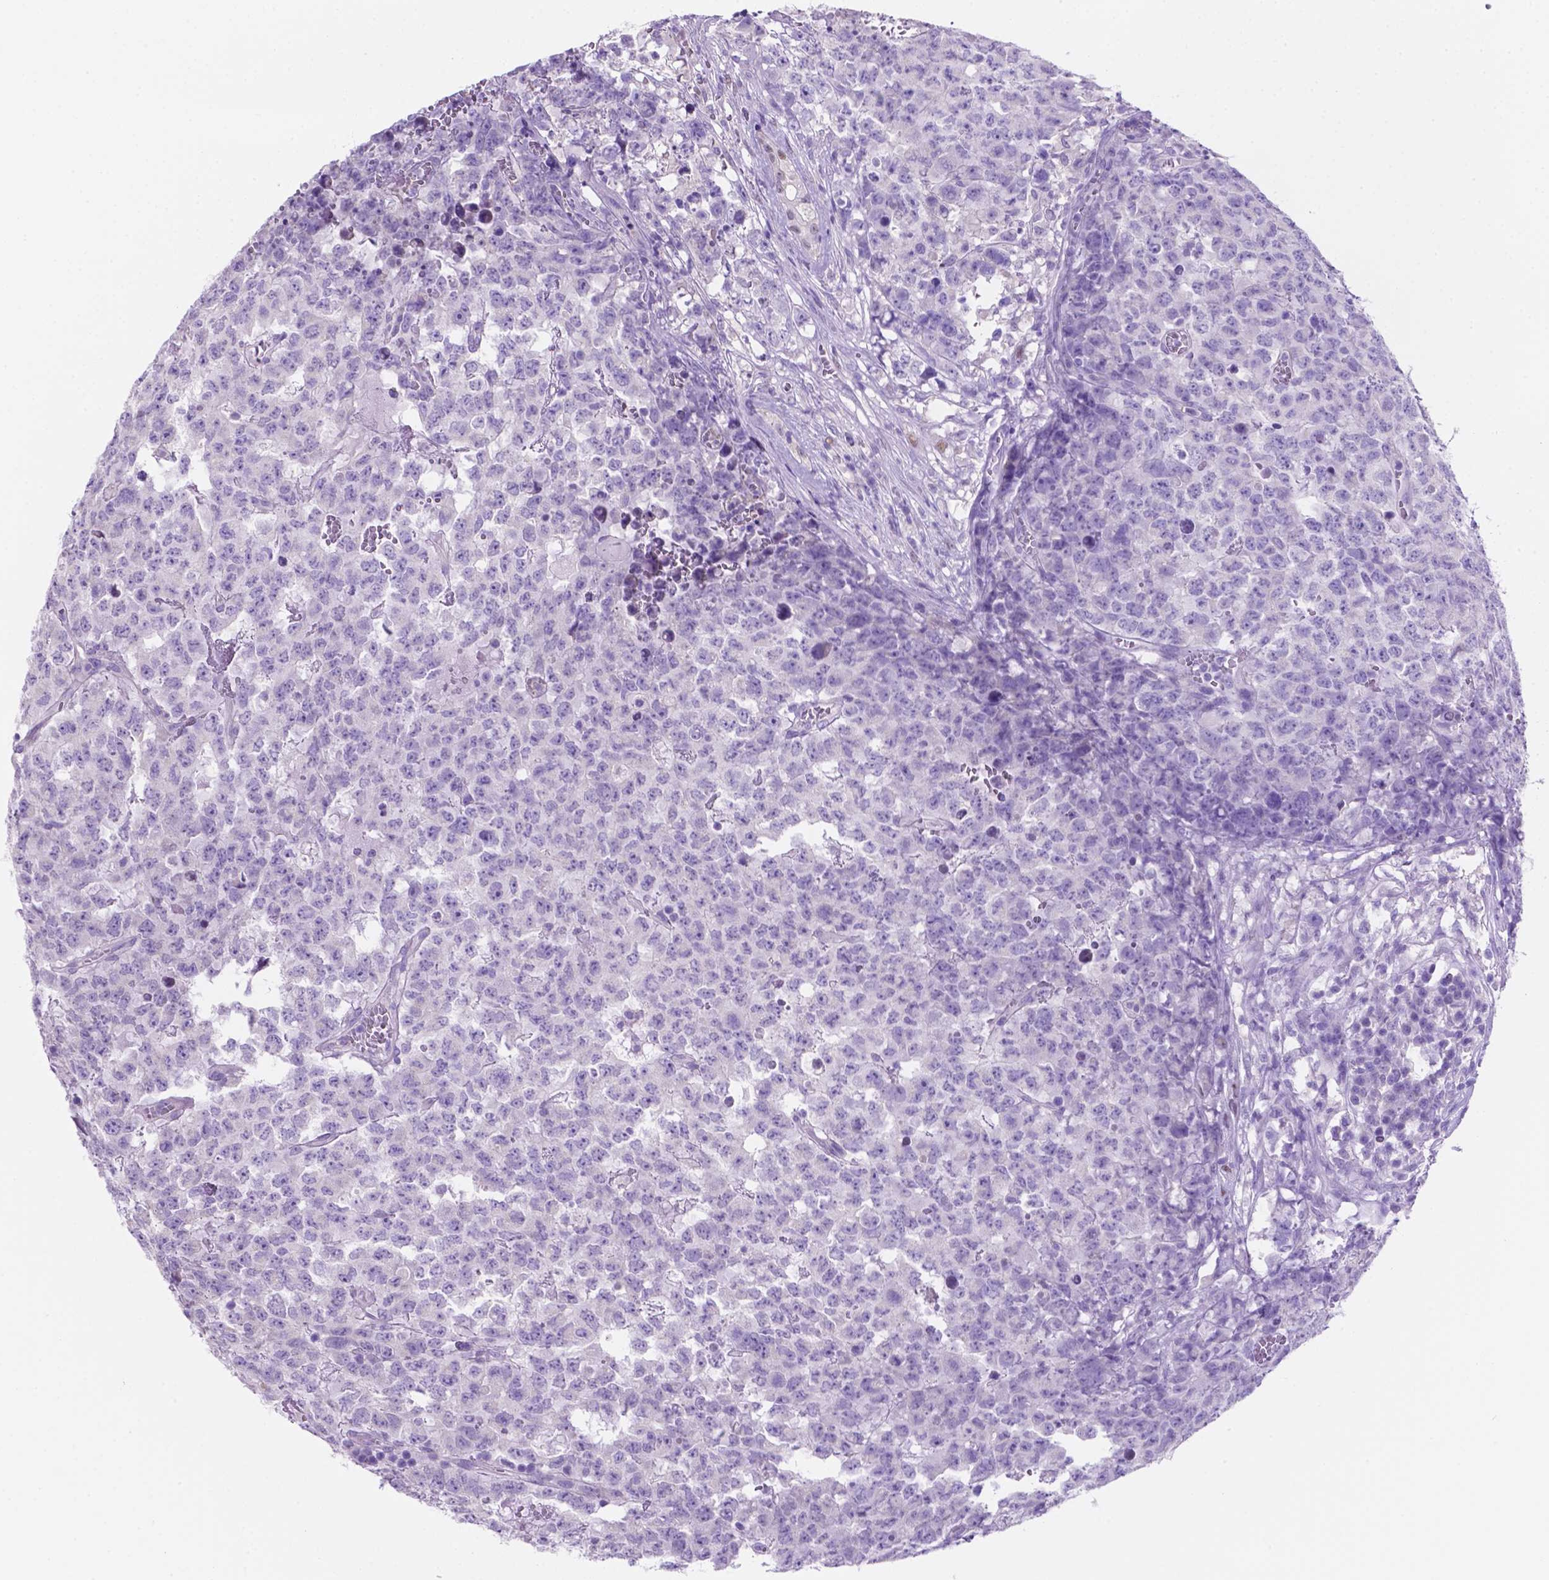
{"staining": {"intensity": "negative", "quantity": "none", "location": "none"}, "tissue": "testis cancer", "cell_type": "Tumor cells", "image_type": "cancer", "snomed": [{"axis": "morphology", "description": "Carcinoma, Embryonal, NOS"}, {"axis": "topography", "description": "Testis"}], "caption": "An immunohistochemistry histopathology image of testis embryonal carcinoma is shown. There is no staining in tumor cells of testis embryonal carcinoma.", "gene": "TMEM210", "patient": {"sex": "male", "age": 23}}